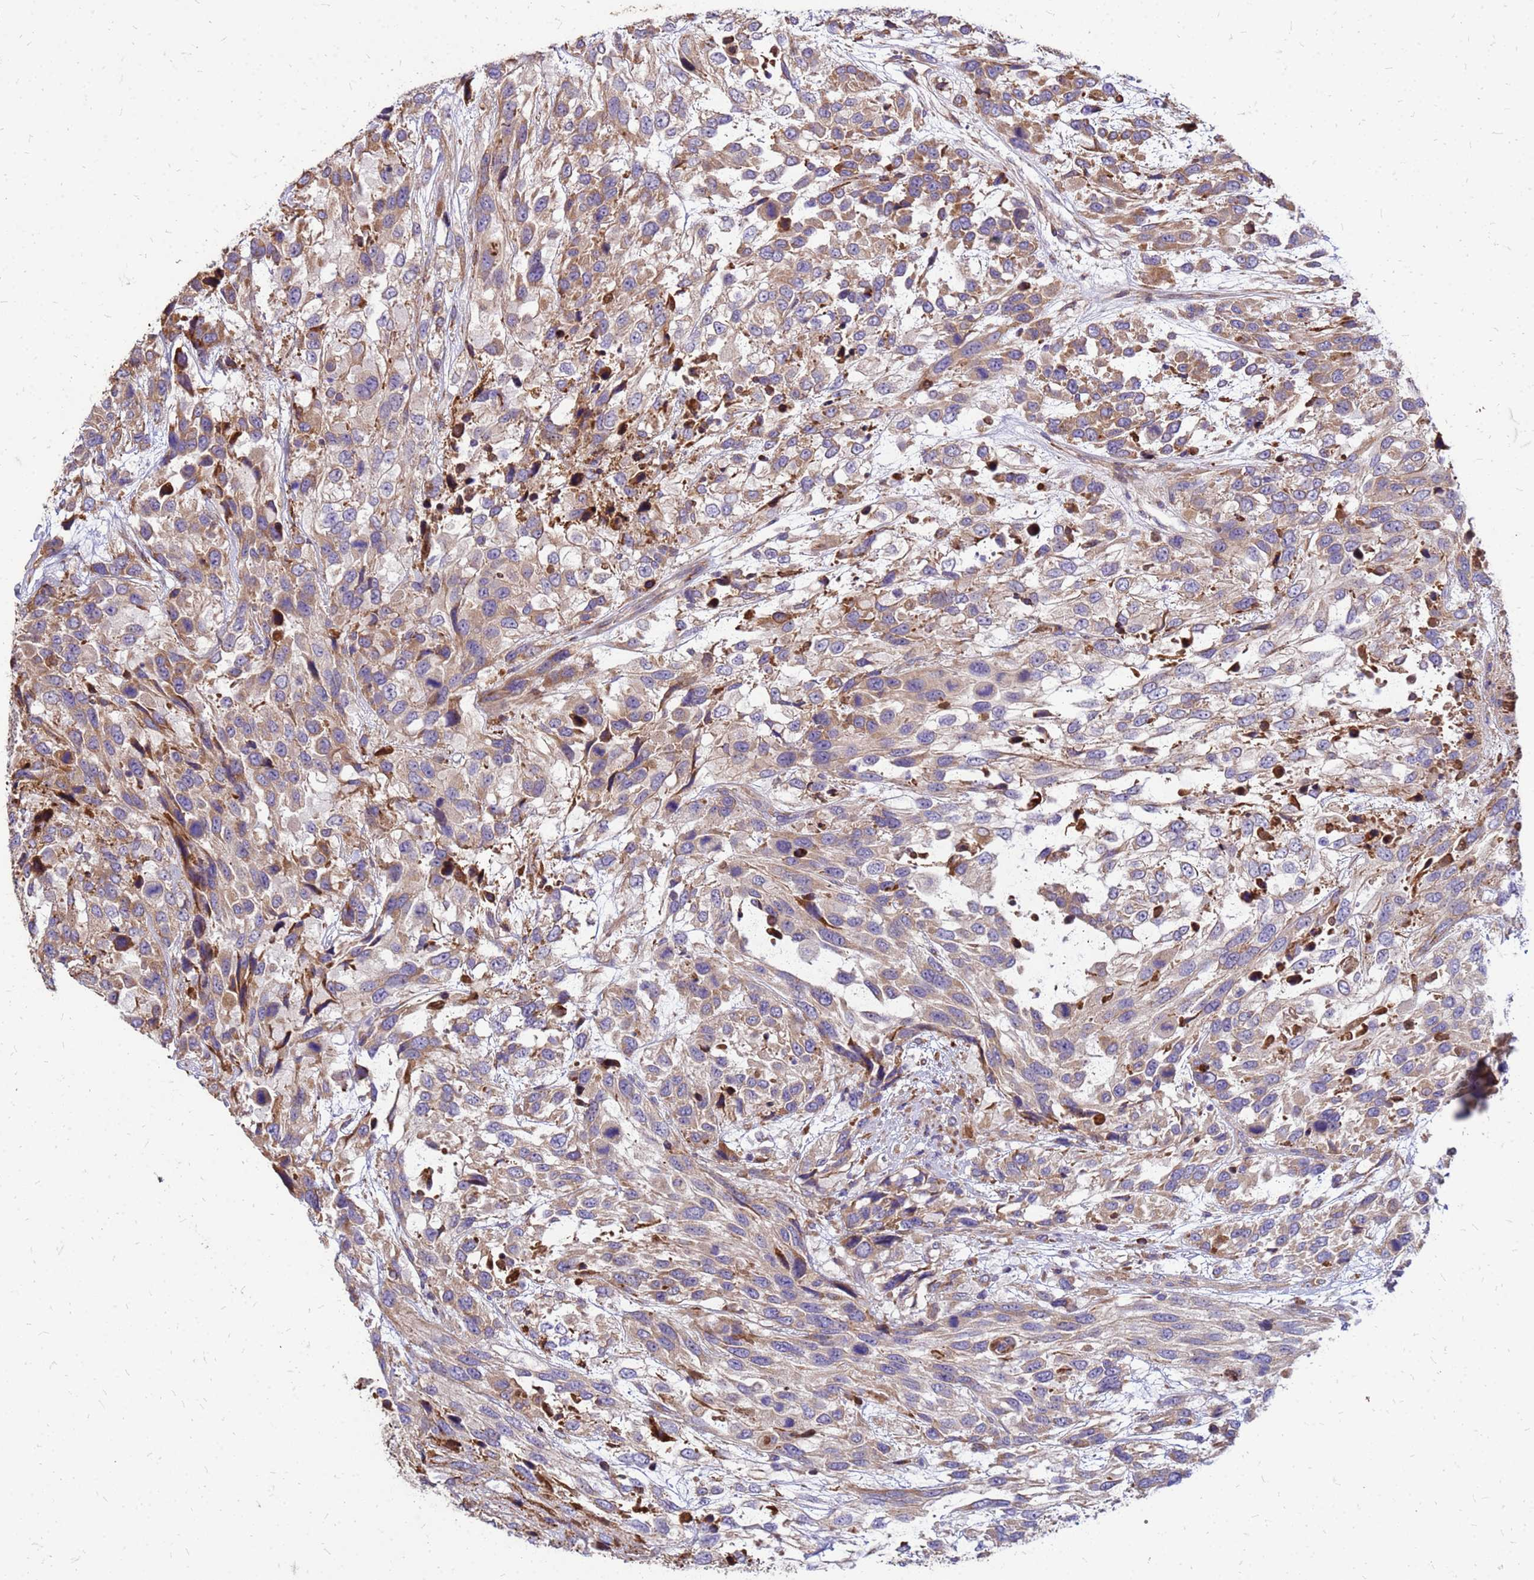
{"staining": {"intensity": "moderate", "quantity": ">75%", "location": "cytoplasmic/membranous"}, "tissue": "urothelial cancer", "cell_type": "Tumor cells", "image_type": "cancer", "snomed": [{"axis": "morphology", "description": "Urothelial carcinoma, High grade"}, {"axis": "topography", "description": "Urinary bladder"}], "caption": "Immunohistochemical staining of human urothelial cancer shows medium levels of moderate cytoplasmic/membranous expression in about >75% of tumor cells.", "gene": "VMO1", "patient": {"sex": "female", "age": 70}}